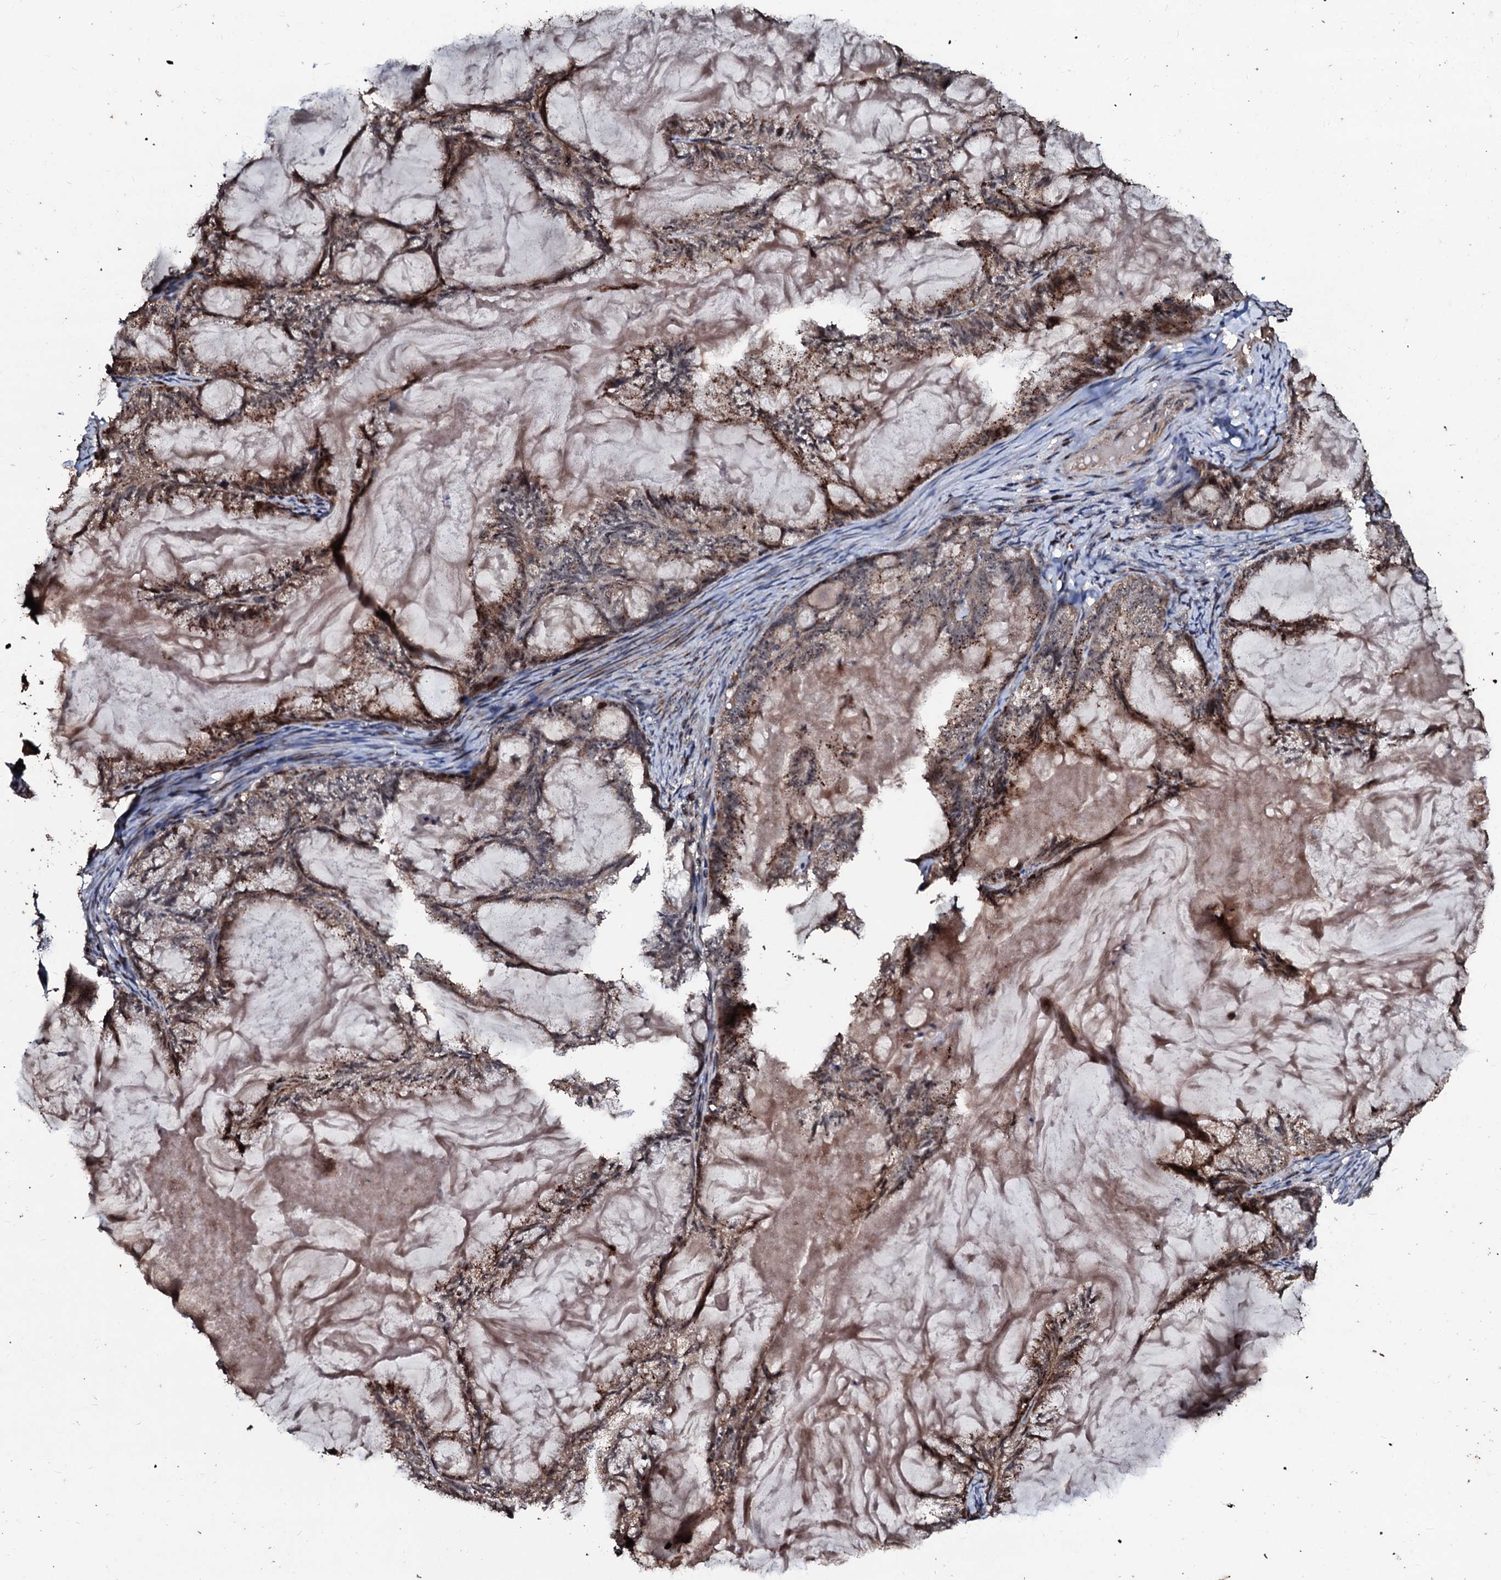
{"staining": {"intensity": "moderate", "quantity": ">75%", "location": "cytoplasmic/membranous,nuclear"}, "tissue": "endometrial cancer", "cell_type": "Tumor cells", "image_type": "cancer", "snomed": [{"axis": "morphology", "description": "Adenocarcinoma, NOS"}, {"axis": "topography", "description": "Endometrium"}], "caption": "Human endometrial cancer (adenocarcinoma) stained with a protein marker reveals moderate staining in tumor cells.", "gene": "SUPT7L", "patient": {"sex": "female", "age": 86}}